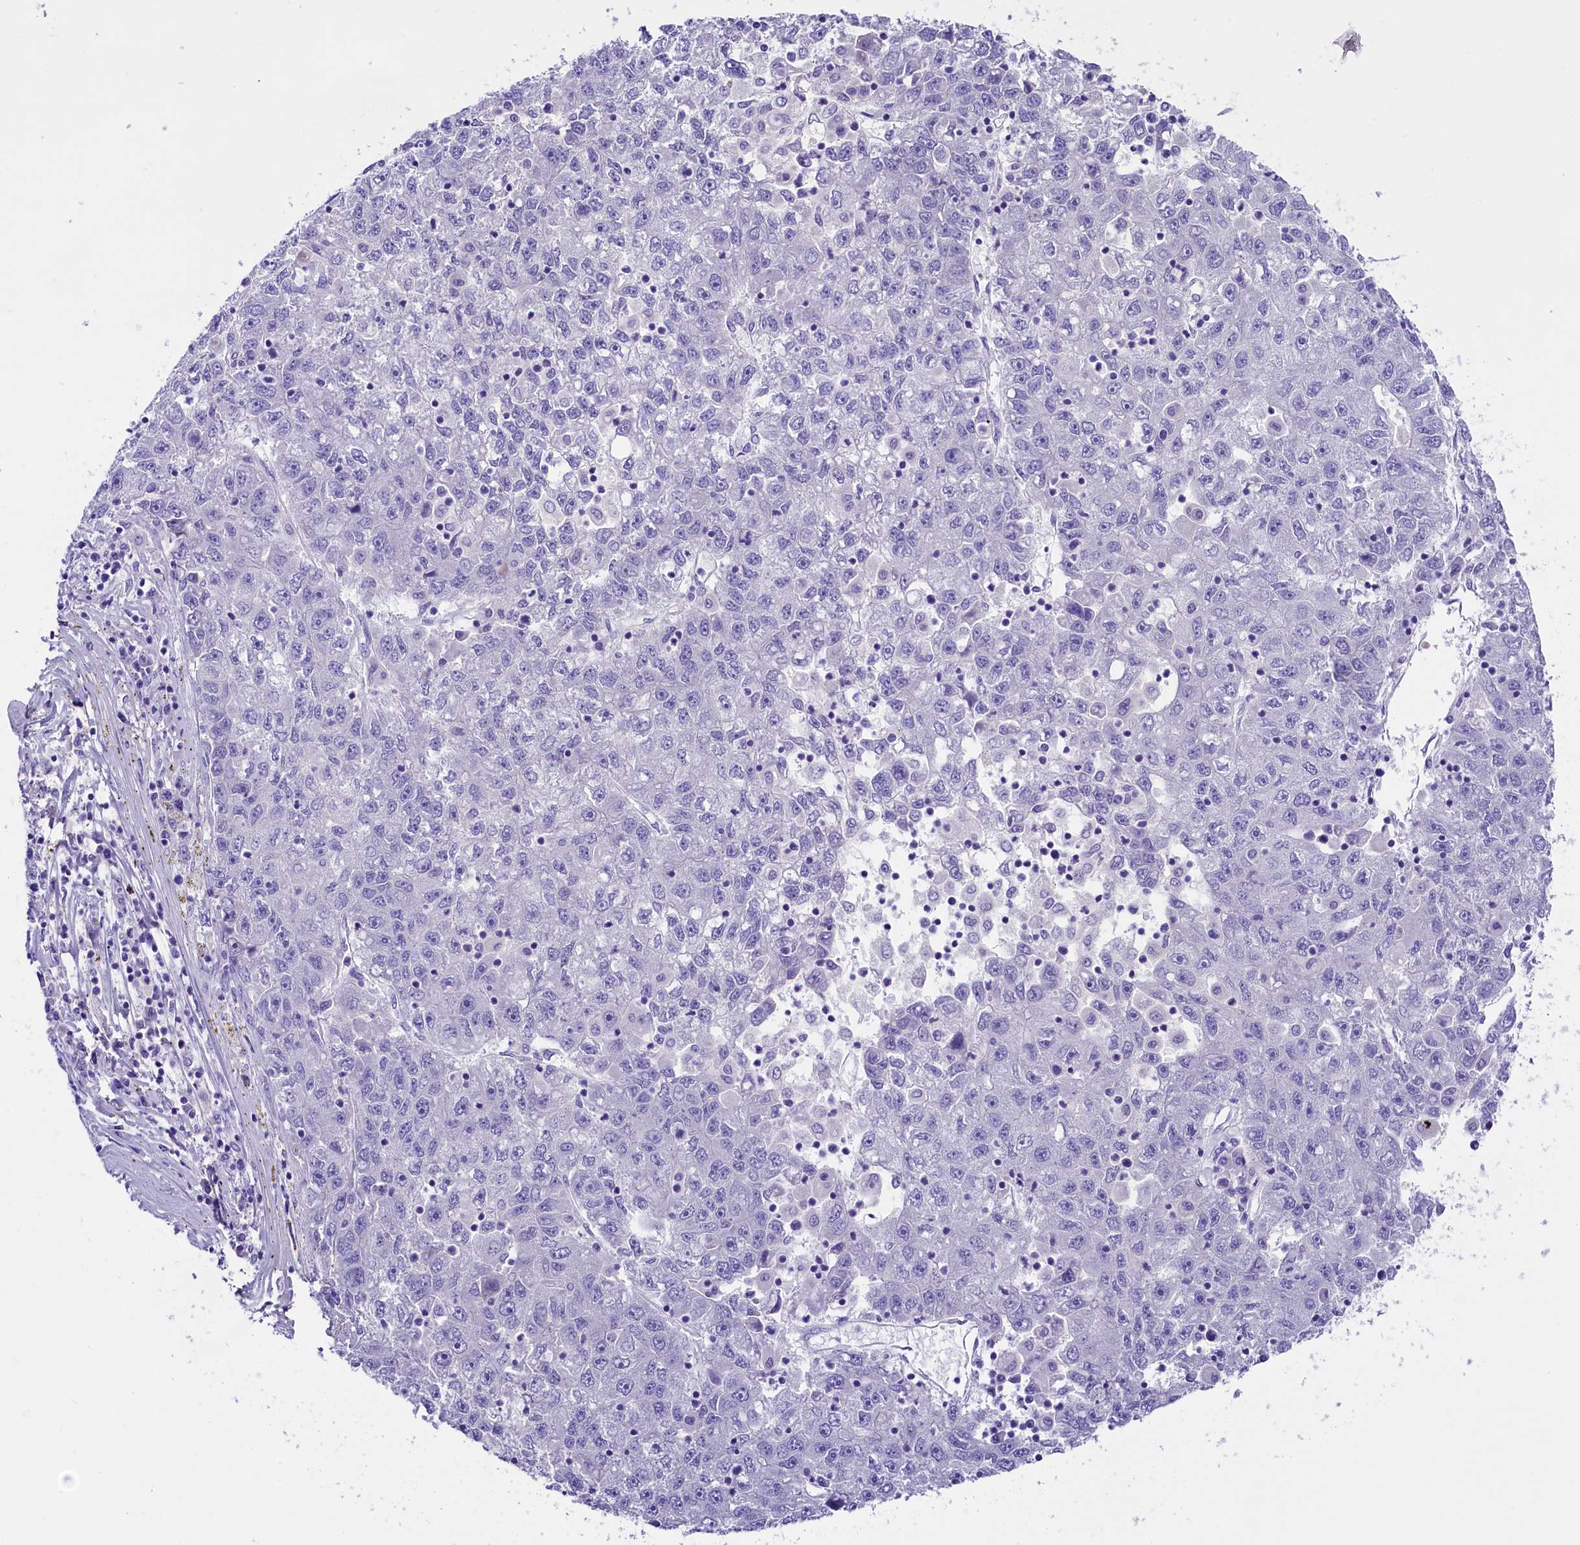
{"staining": {"intensity": "negative", "quantity": "none", "location": "none"}, "tissue": "liver cancer", "cell_type": "Tumor cells", "image_type": "cancer", "snomed": [{"axis": "morphology", "description": "Carcinoma, Hepatocellular, NOS"}, {"axis": "topography", "description": "Liver"}], "caption": "An image of hepatocellular carcinoma (liver) stained for a protein shows no brown staining in tumor cells.", "gene": "SKIDA1", "patient": {"sex": "male", "age": 49}}